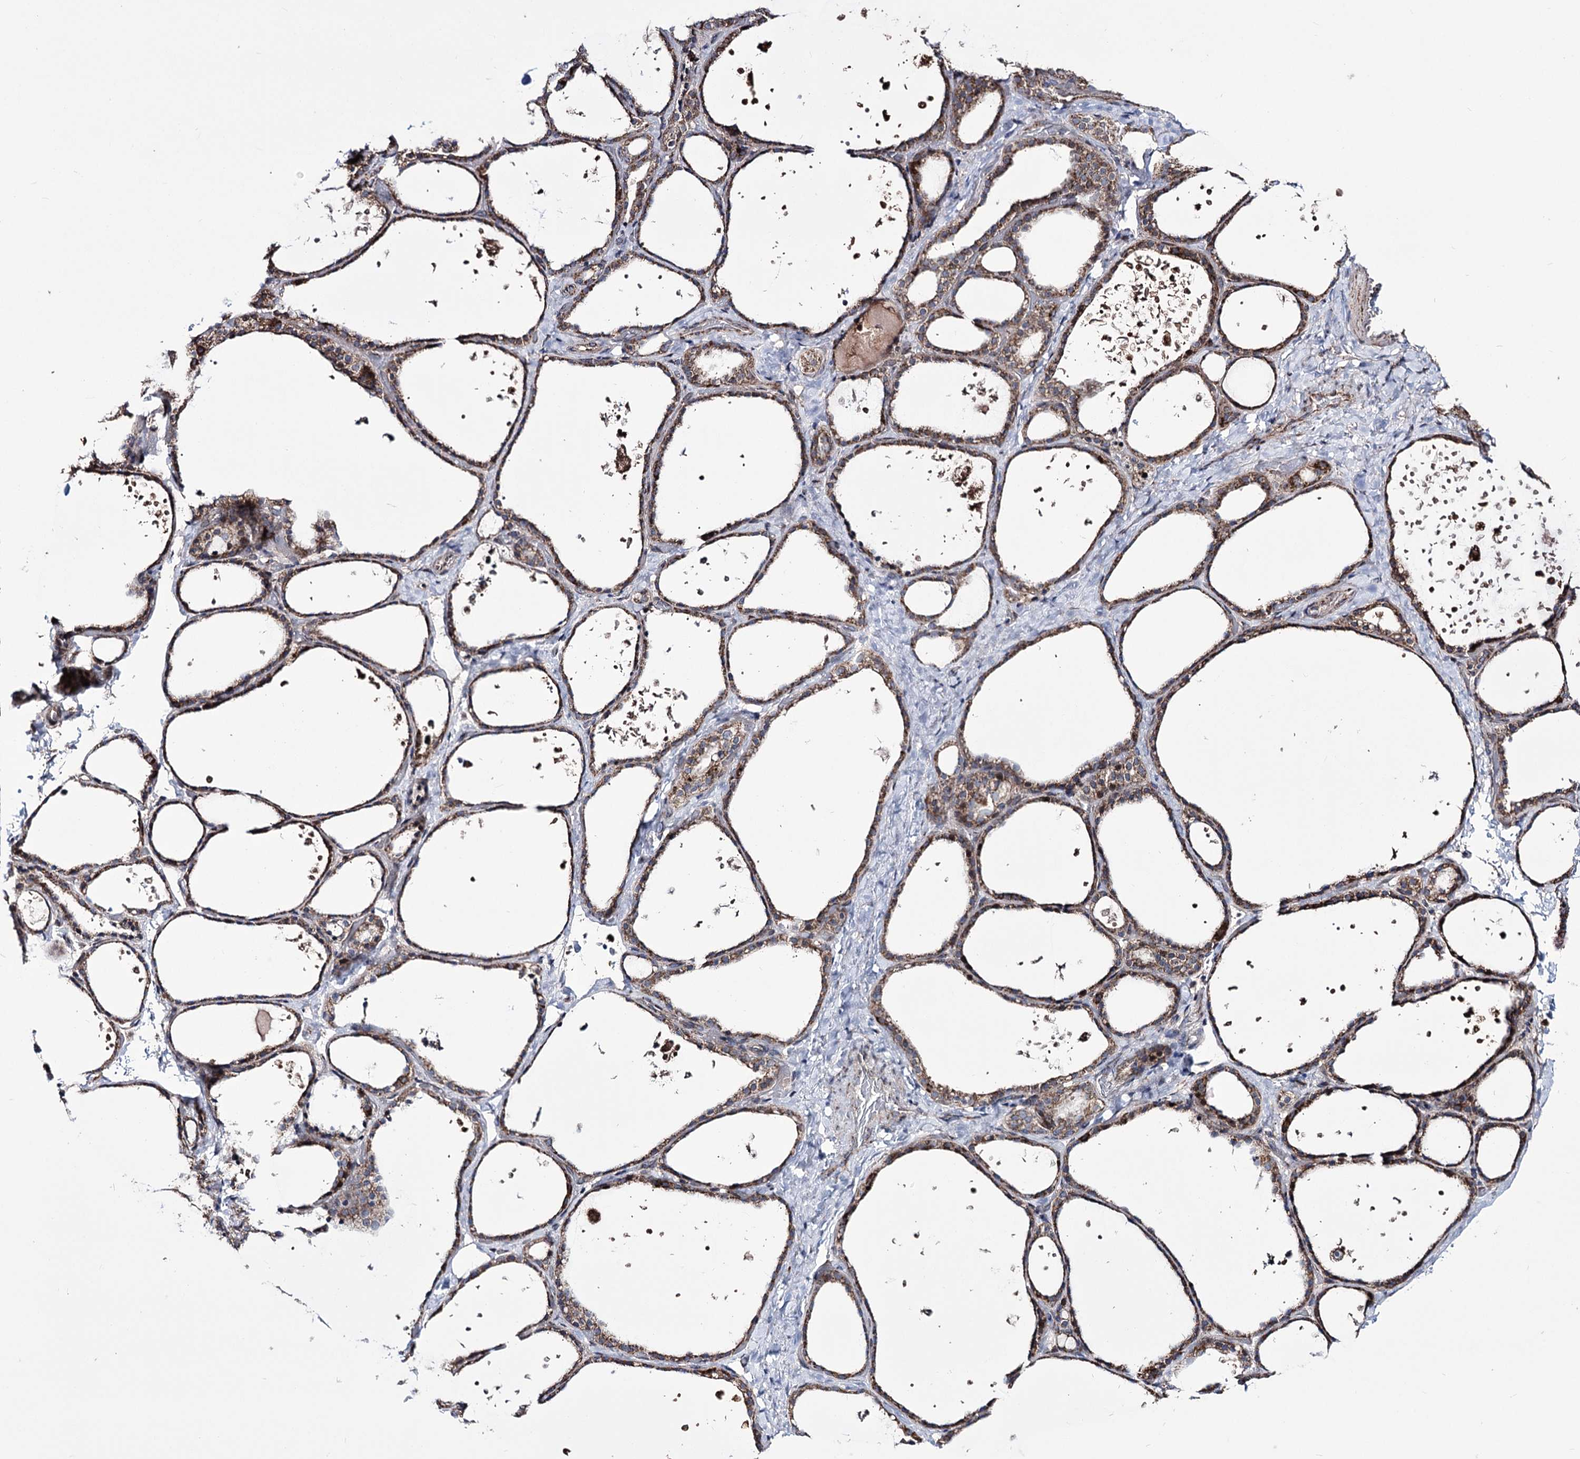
{"staining": {"intensity": "moderate", "quantity": ">75%", "location": "cytoplasmic/membranous"}, "tissue": "thyroid gland", "cell_type": "Glandular cells", "image_type": "normal", "snomed": [{"axis": "morphology", "description": "Normal tissue, NOS"}, {"axis": "topography", "description": "Thyroid gland"}], "caption": "Moderate cytoplasmic/membranous positivity is present in about >75% of glandular cells in unremarkable thyroid gland.", "gene": "CREB3L4", "patient": {"sex": "female", "age": 44}}